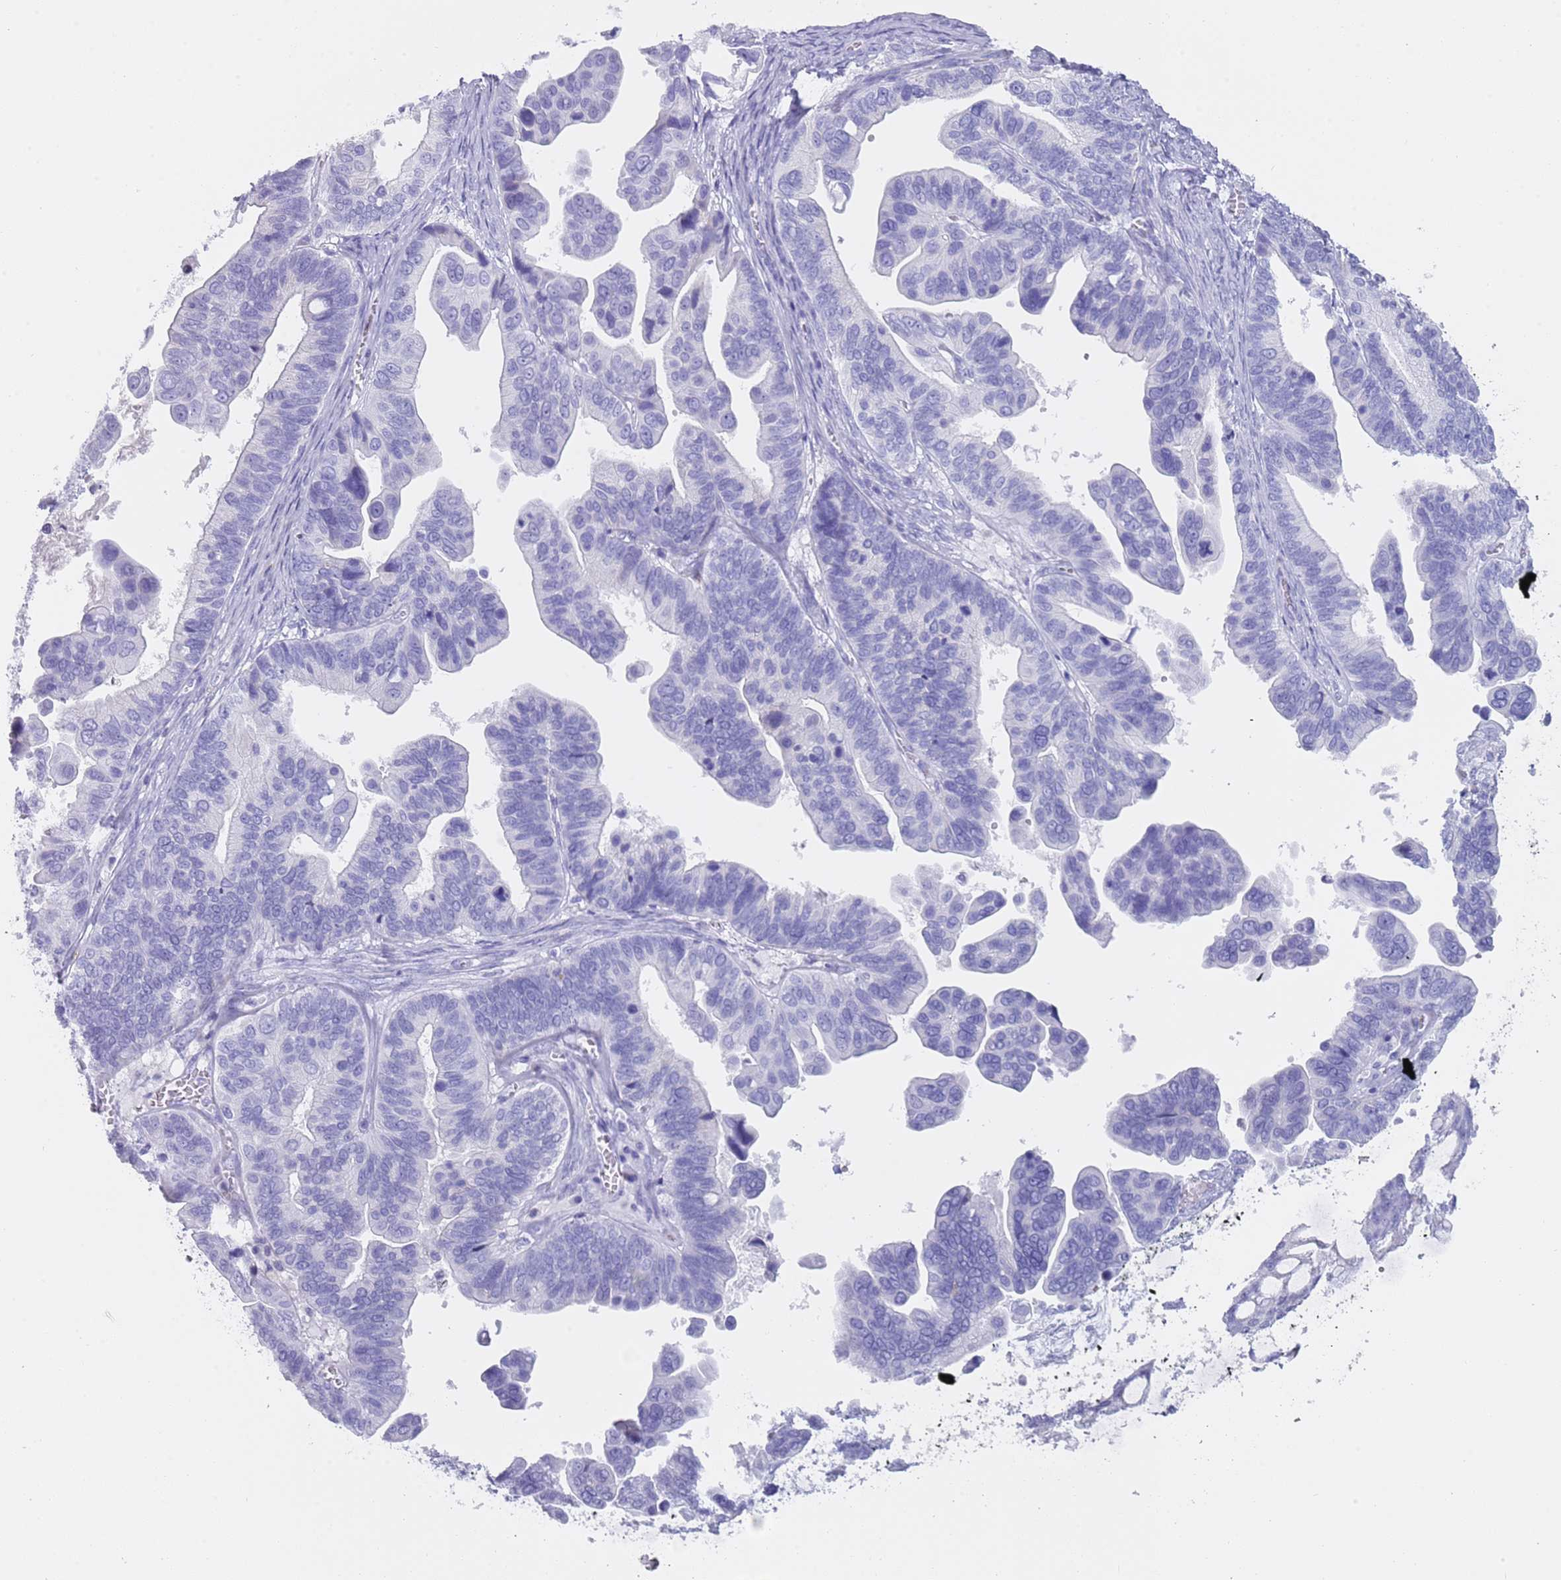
{"staining": {"intensity": "negative", "quantity": "none", "location": "none"}, "tissue": "ovarian cancer", "cell_type": "Tumor cells", "image_type": "cancer", "snomed": [{"axis": "morphology", "description": "Cystadenocarcinoma, serous, NOS"}, {"axis": "topography", "description": "Ovary"}], "caption": "Tumor cells show no significant staining in ovarian serous cystadenocarcinoma.", "gene": "NBPF20", "patient": {"sex": "female", "age": 56}}